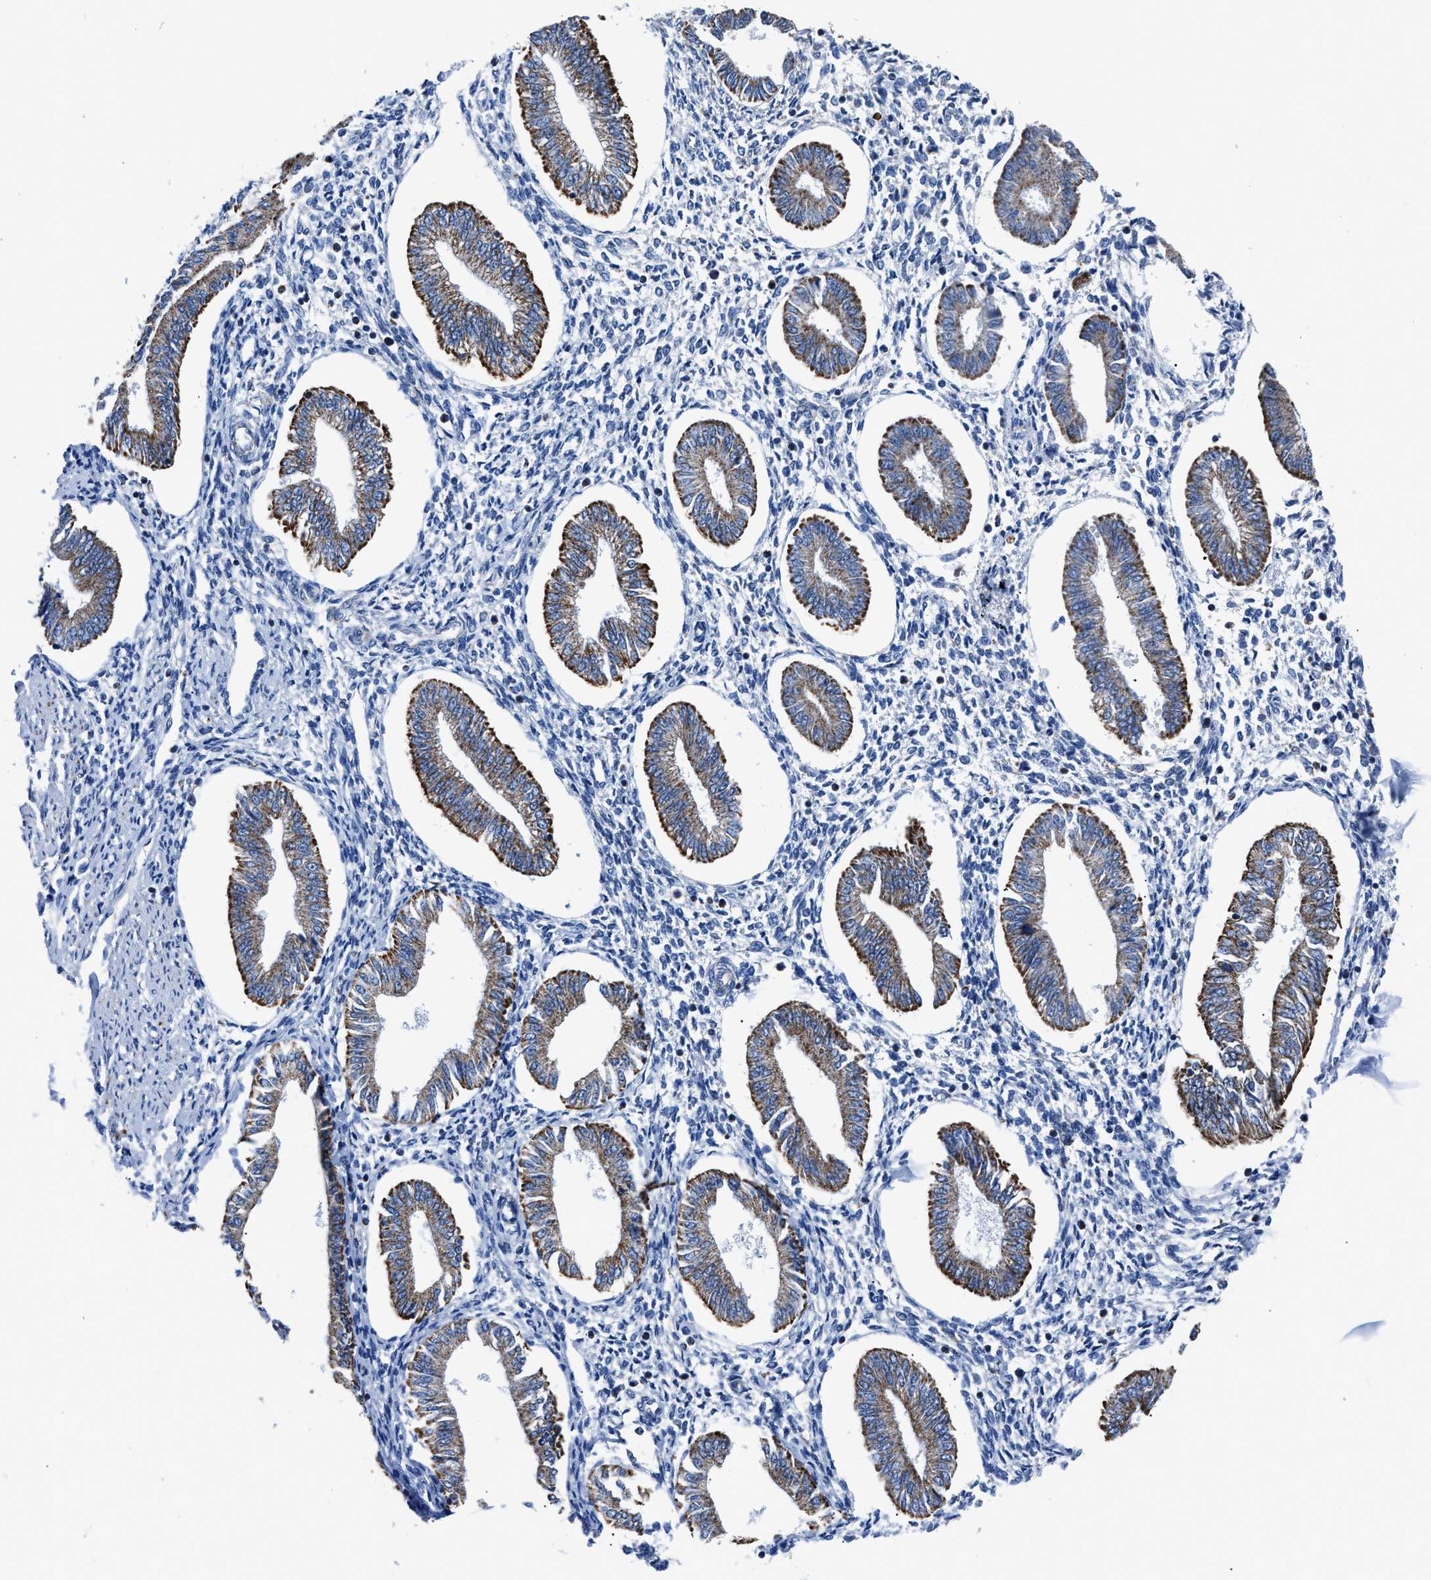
{"staining": {"intensity": "negative", "quantity": "none", "location": "none"}, "tissue": "endometrium", "cell_type": "Cells in endometrial stroma", "image_type": "normal", "snomed": [{"axis": "morphology", "description": "Normal tissue, NOS"}, {"axis": "topography", "description": "Endometrium"}], "caption": "Immunohistochemistry of normal endometrium exhibits no positivity in cells in endometrial stroma. Nuclei are stained in blue.", "gene": "ZDHHC3", "patient": {"sex": "female", "age": 50}}